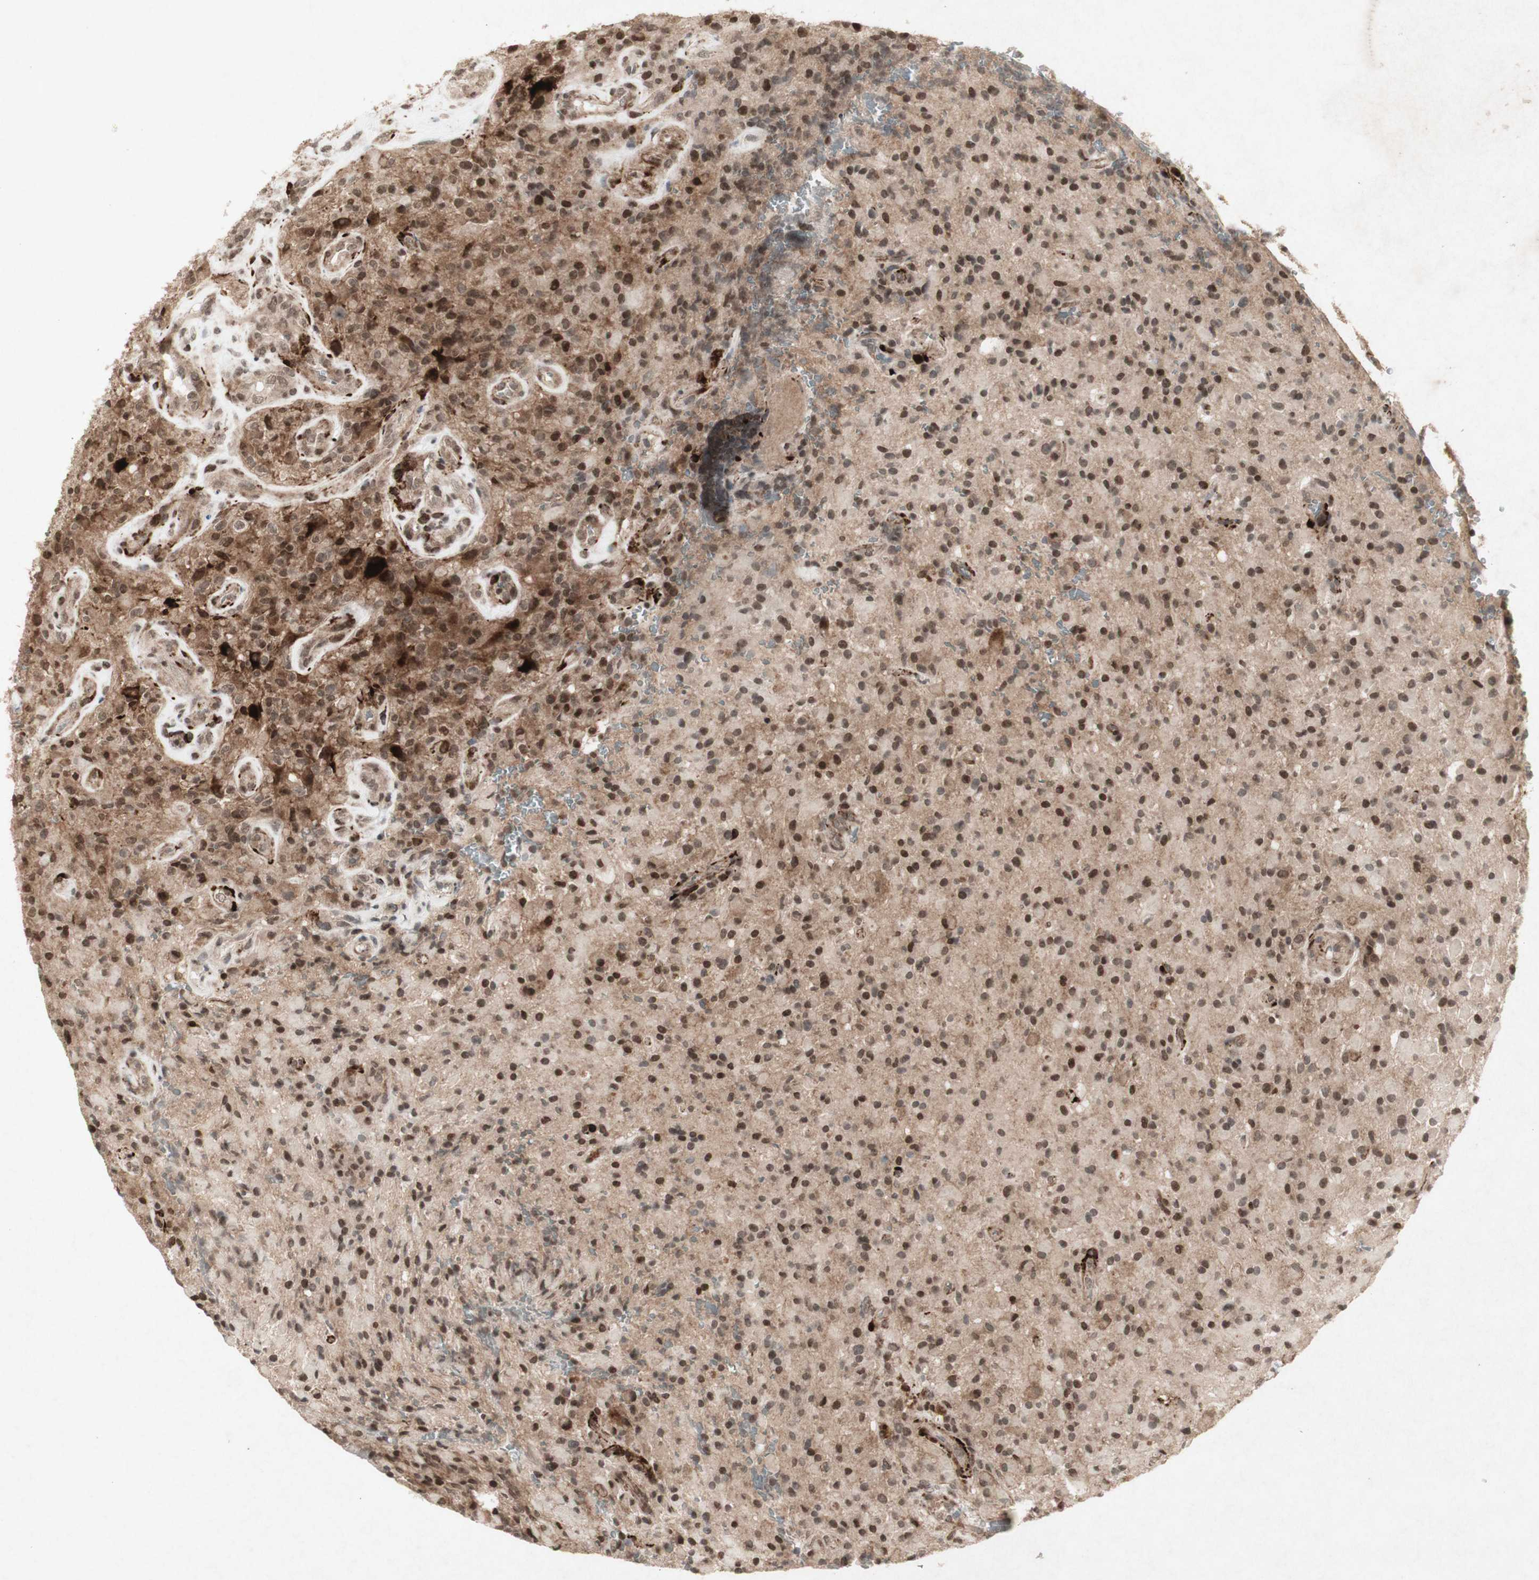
{"staining": {"intensity": "moderate", "quantity": ">75%", "location": "cytoplasmic/membranous,nuclear"}, "tissue": "glioma", "cell_type": "Tumor cells", "image_type": "cancer", "snomed": [{"axis": "morphology", "description": "Glioma, malignant, High grade"}, {"axis": "topography", "description": "Brain"}], "caption": "Human glioma stained for a protein (brown) displays moderate cytoplasmic/membranous and nuclear positive staining in about >75% of tumor cells.", "gene": "PLXNA1", "patient": {"sex": "male", "age": 71}}